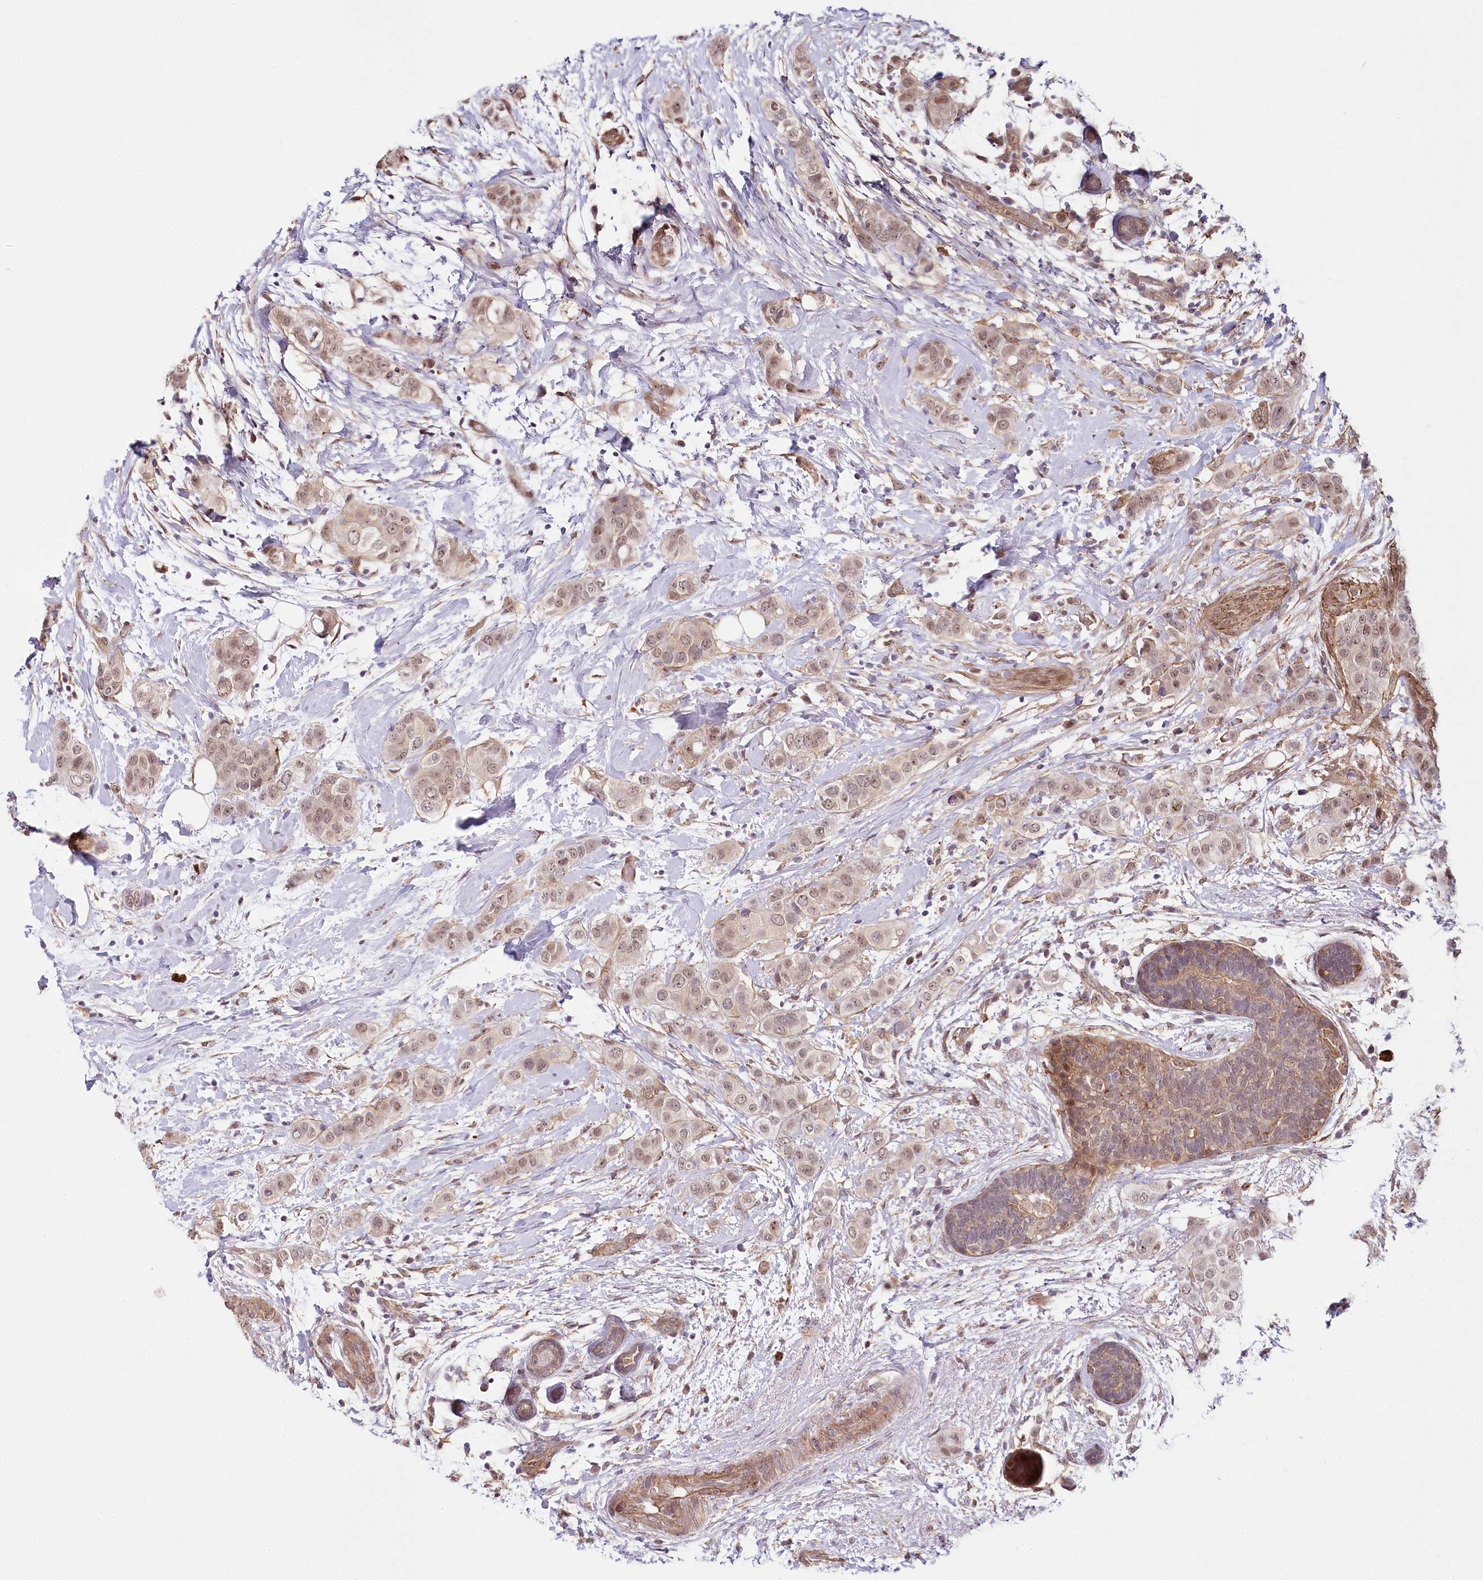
{"staining": {"intensity": "weak", "quantity": ">75%", "location": "nuclear"}, "tissue": "breast cancer", "cell_type": "Tumor cells", "image_type": "cancer", "snomed": [{"axis": "morphology", "description": "Lobular carcinoma"}, {"axis": "topography", "description": "Breast"}], "caption": "Protein analysis of breast cancer (lobular carcinoma) tissue displays weak nuclear positivity in approximately >75% of tumor cells.", "gene": "TUBGCP2", "patient": {"sex": "female", "age": 51}}